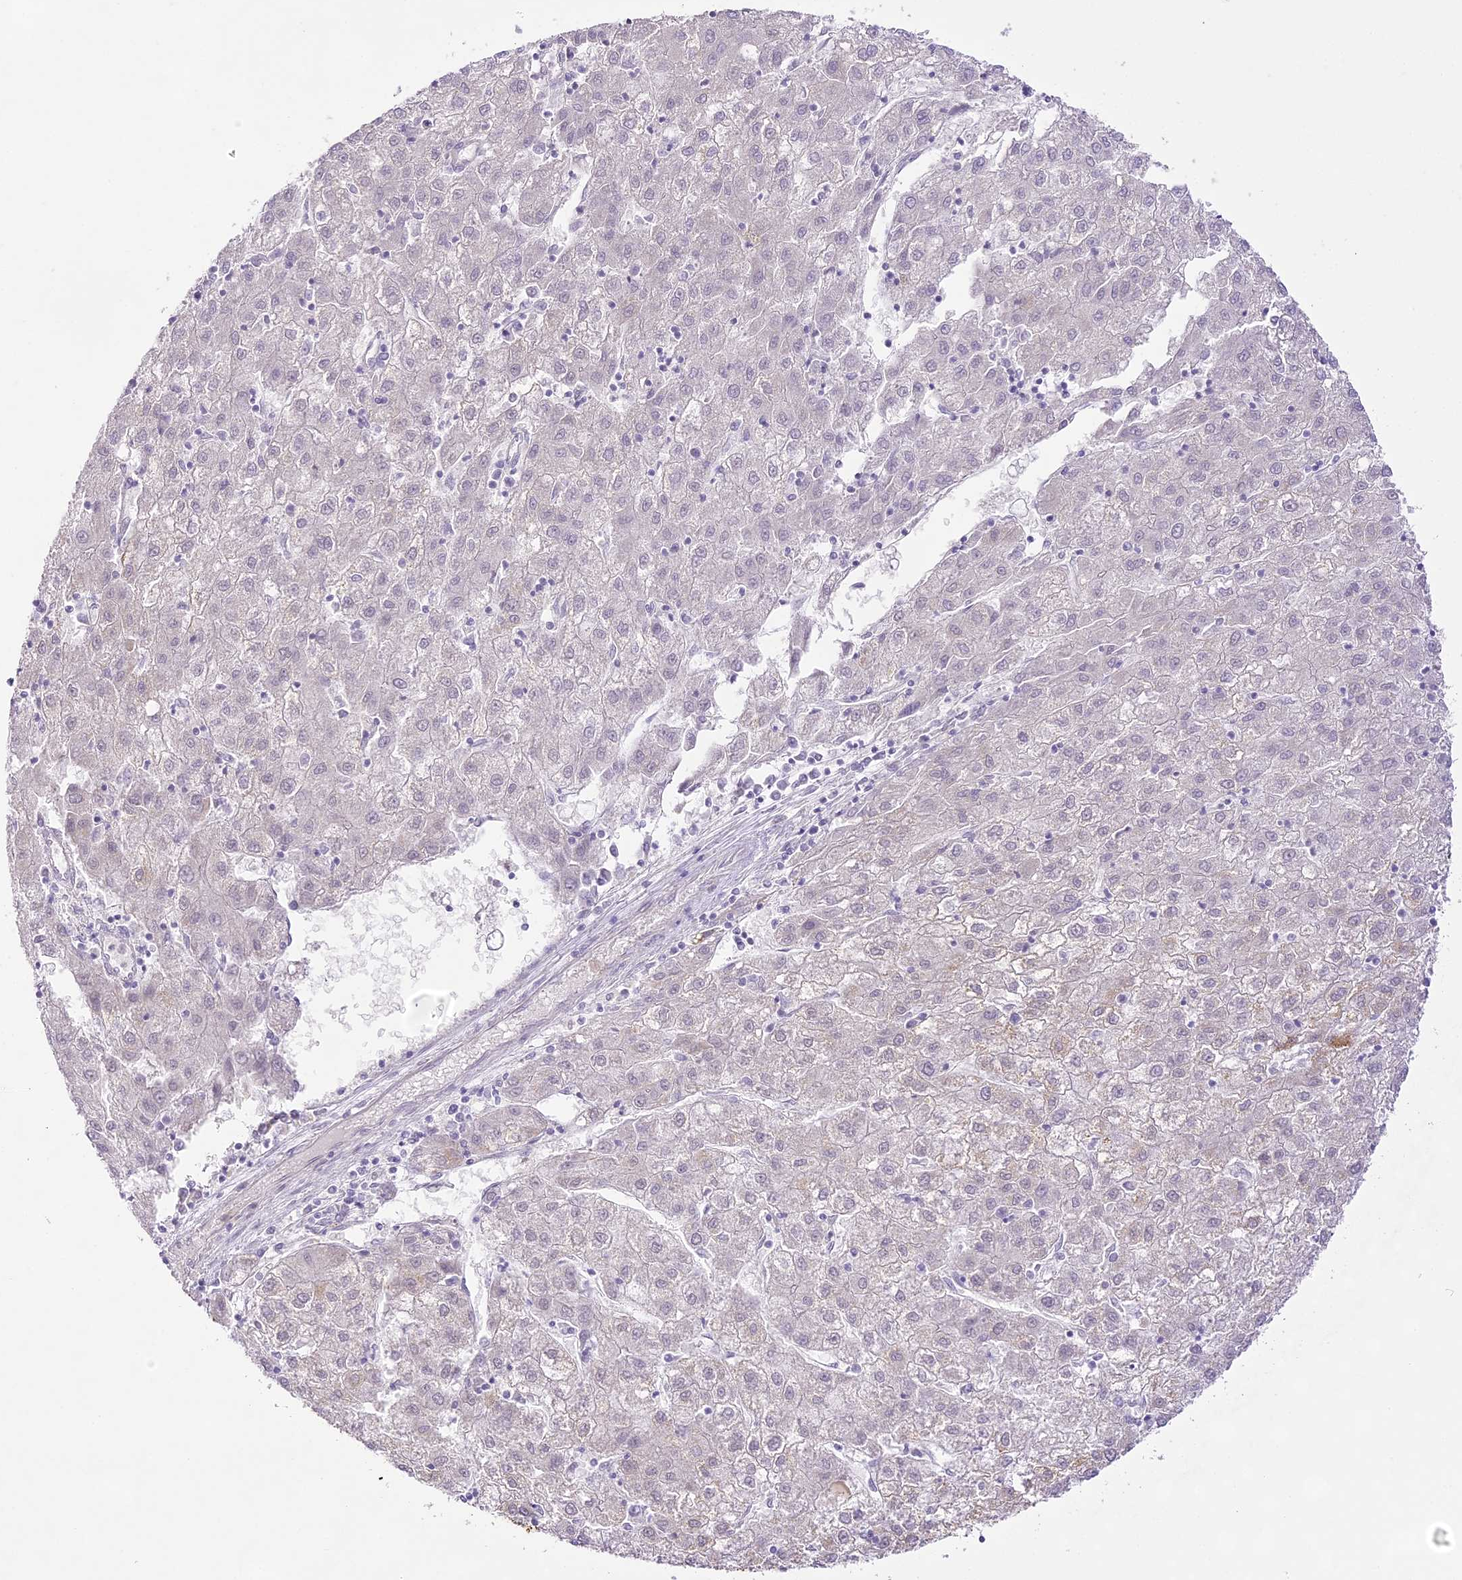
{"staining": {"intensity": "weak", "quantity": "<25%", "location": "cytoplasmic/membranous"}, "tissue": "liver cancer", "cell_type": "Tumor cells", "image_type": "cancer", "snomed": [{"axis": "morphology", "description": "Carcinoma, Hepatocellular, NOS"}, {"axis": "topography", "description": "Liver"}], "caption": "Tumor cells show no significant expression in liver hepatocellular carcinoma.", "gene": "CCDC30", "patient": {"sex": "male", "age": 72}}